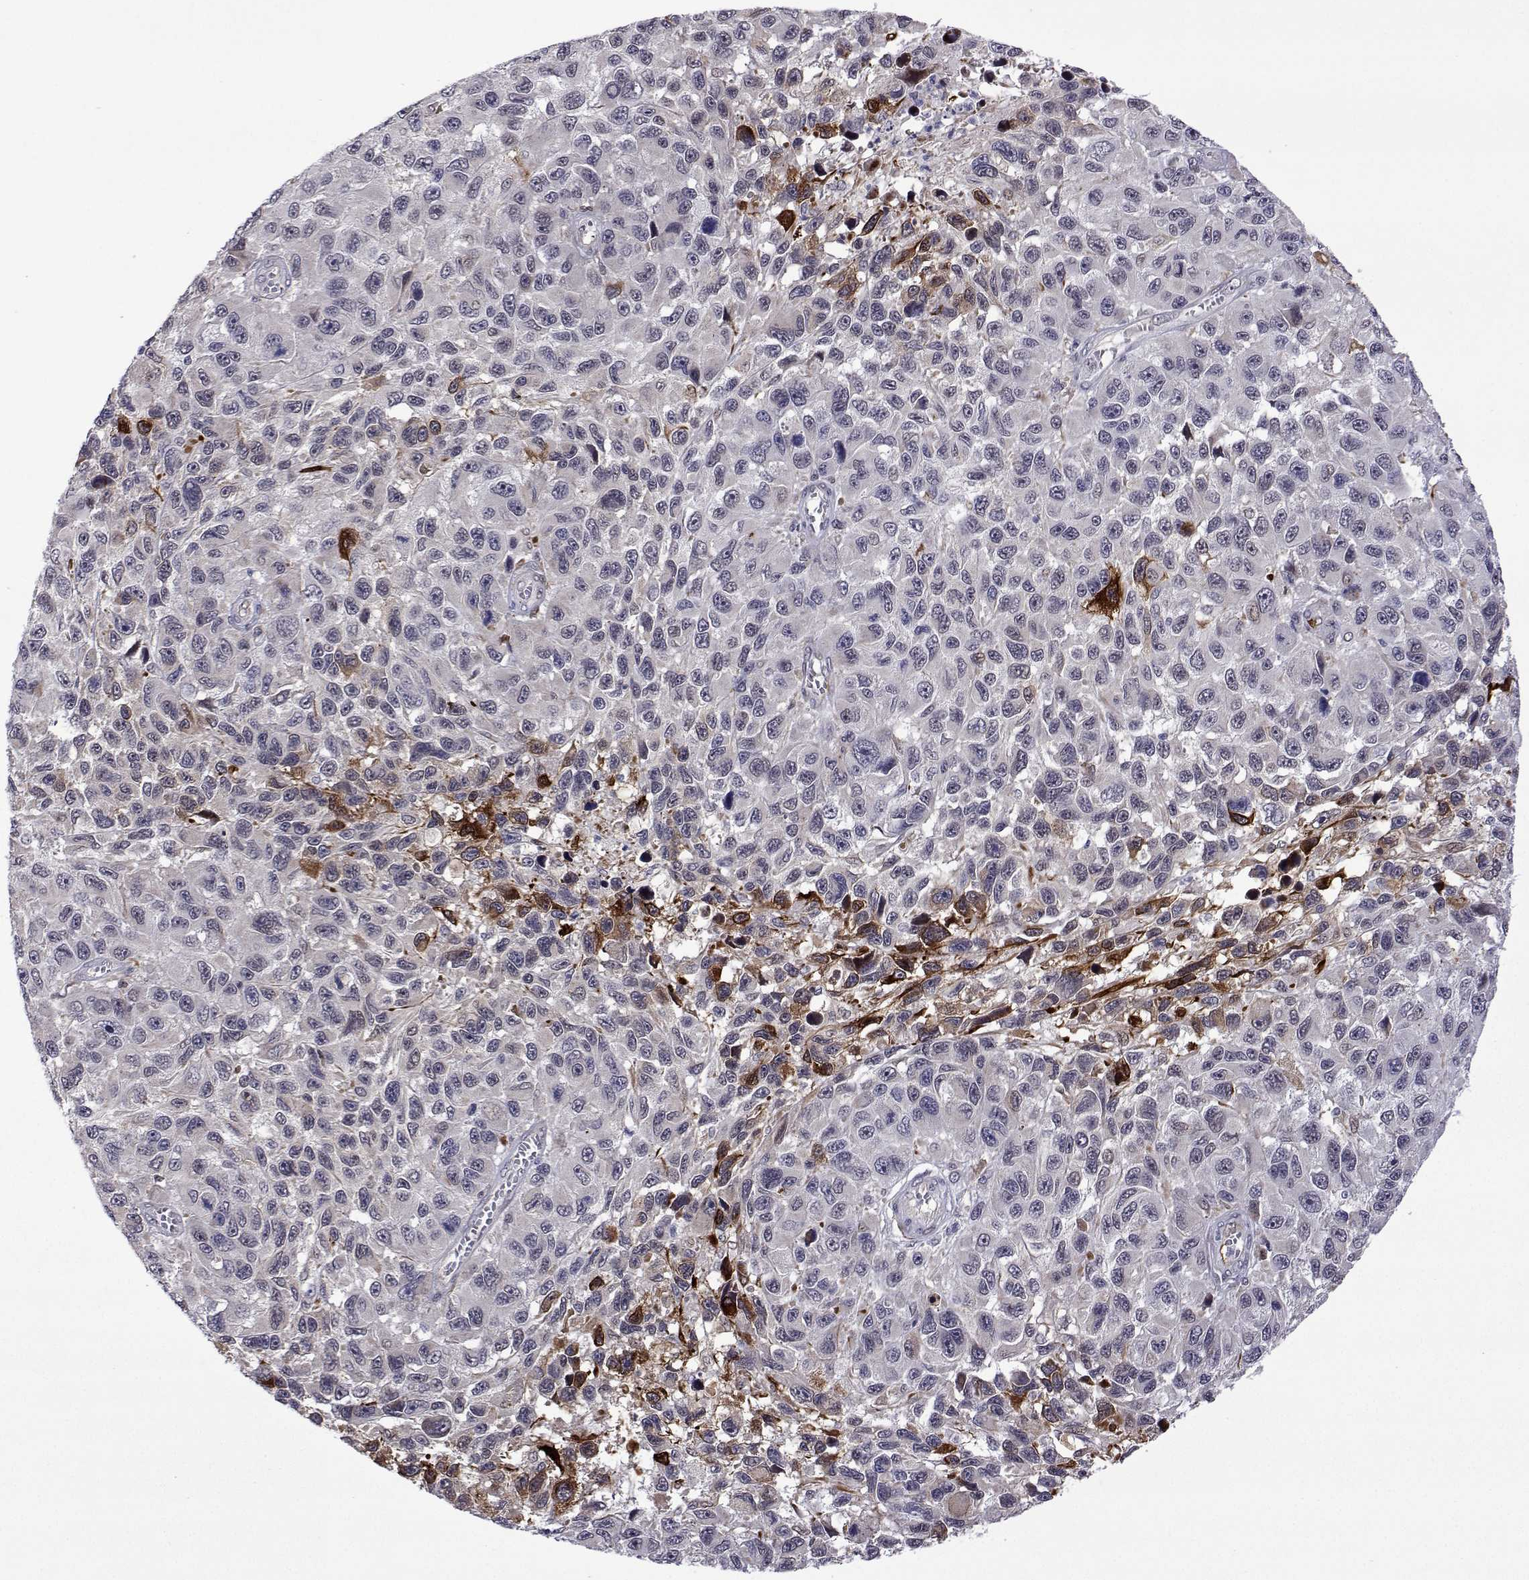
{"staining": {"intensity": "negative", "quantity": "none", "location": "none"}, "tissue": "melanoma", "cell_type": "Tumor cells", "image_type": "cancer", "snomed": [{"axis": "morphology", "description": "Malignant melanoma, NOS"}, {"axis": "topography", "description": "Skin"}], "caption": "High magnification brightfield microscopy of malignant melanoma stained with DAB (3,3'-diaminobenzidine) (brown) and counterstained with hematoxylin (blue): tumor cells show no significant staining.", "gene": "EFCAB3", "patient": {"sex": "male", "age": 53}}